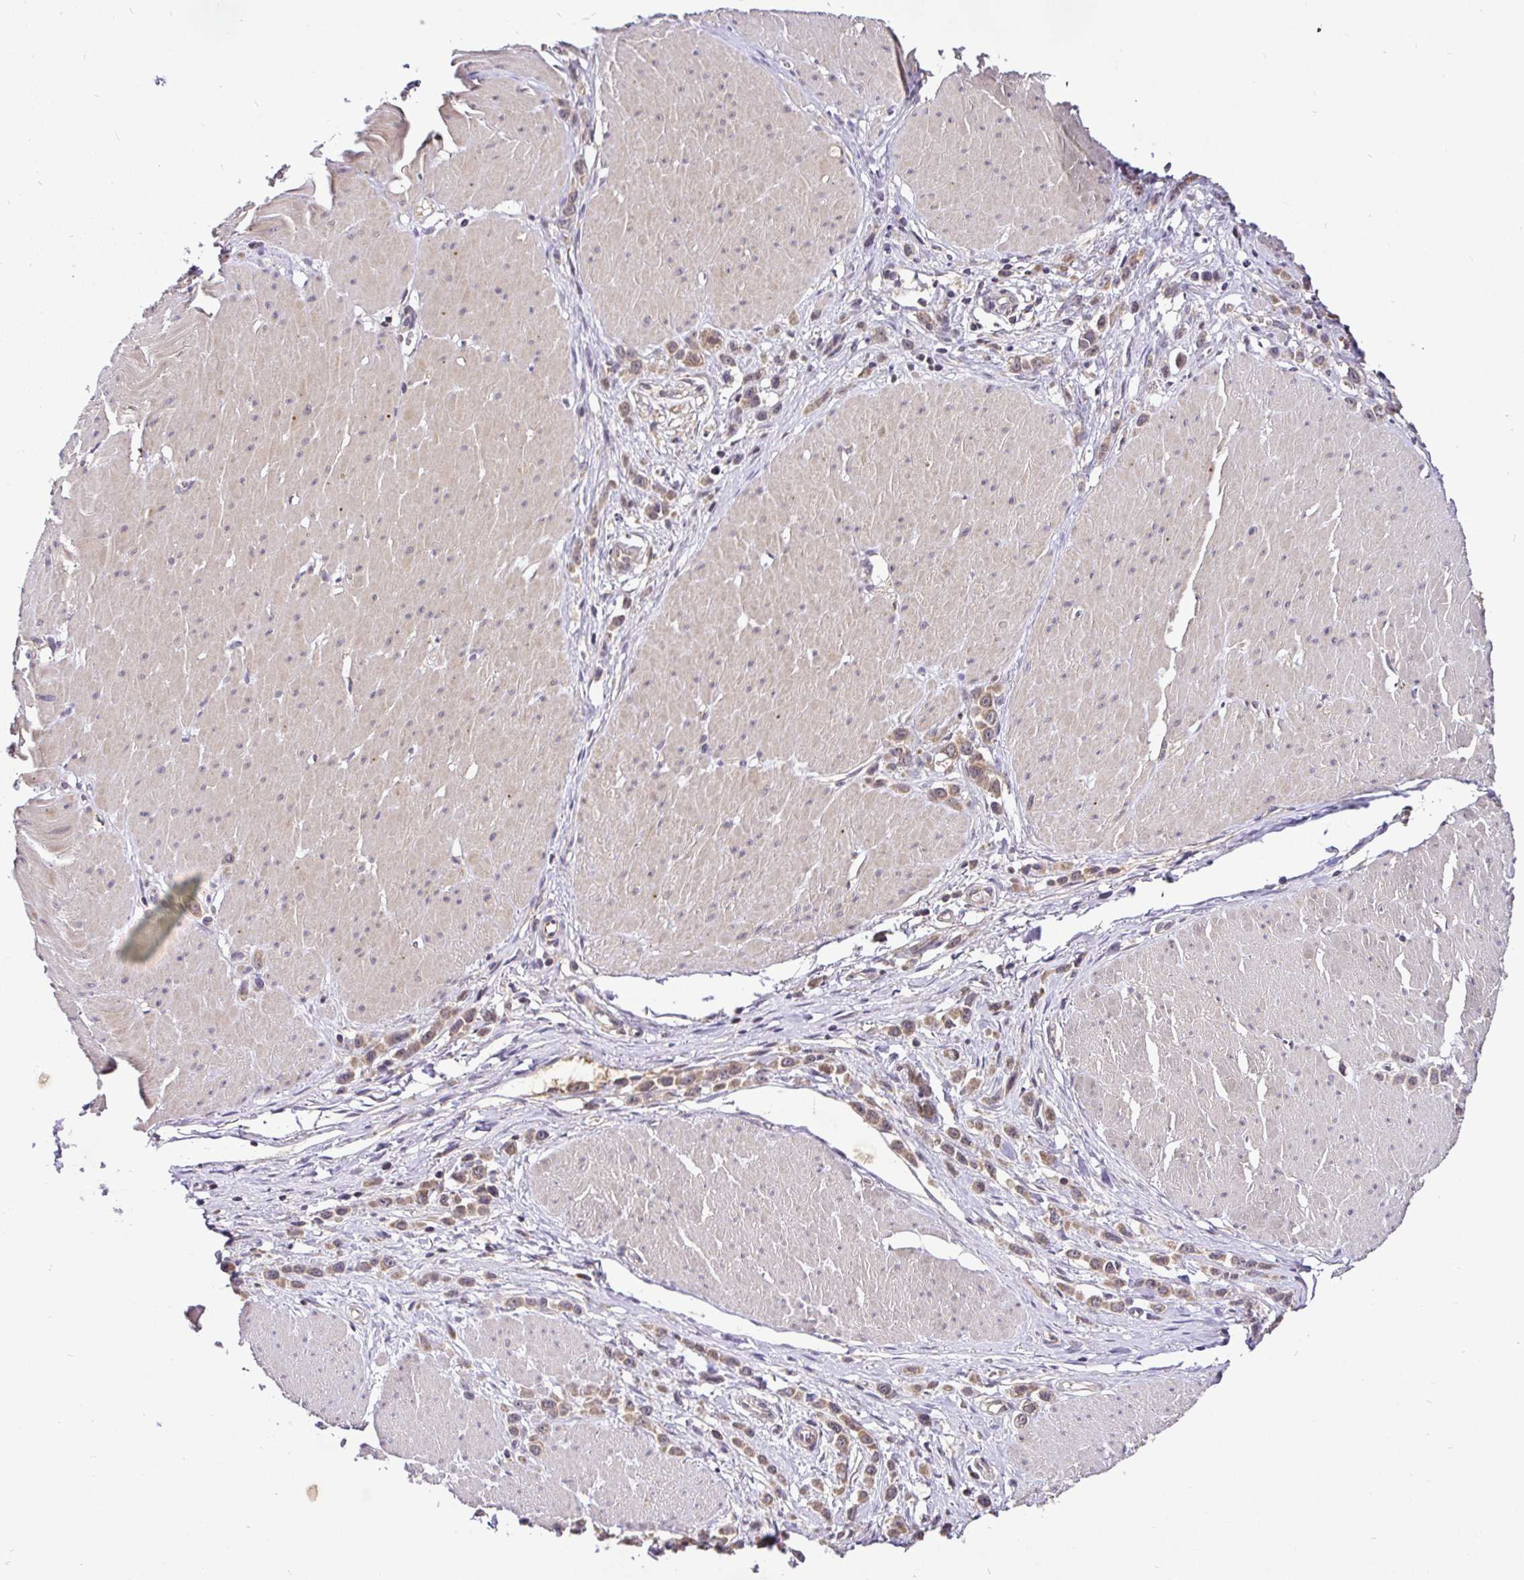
{"staining": {"intensity": "moderate", "quantity": ">75%", "location": "cytoplasmic/membranous,nuclear"}, "tissue": "stomach cancer", "cell_type": "Tumor cells", "image_type": "cancer", "snomed": [{"axis": "morphology", "description": "Adenocarcinoma, NOS"}, {"axis": "topography", "description": "Stomach"}], "caption": "Protein expression analysis of human stomach adenocarcinoma reveals moderate cytoplasmic/membranous and nuclear staining in about >75% of tumor cells.", "gene": "UBE2M", "patient": {"sex": "male", "age": 47}}